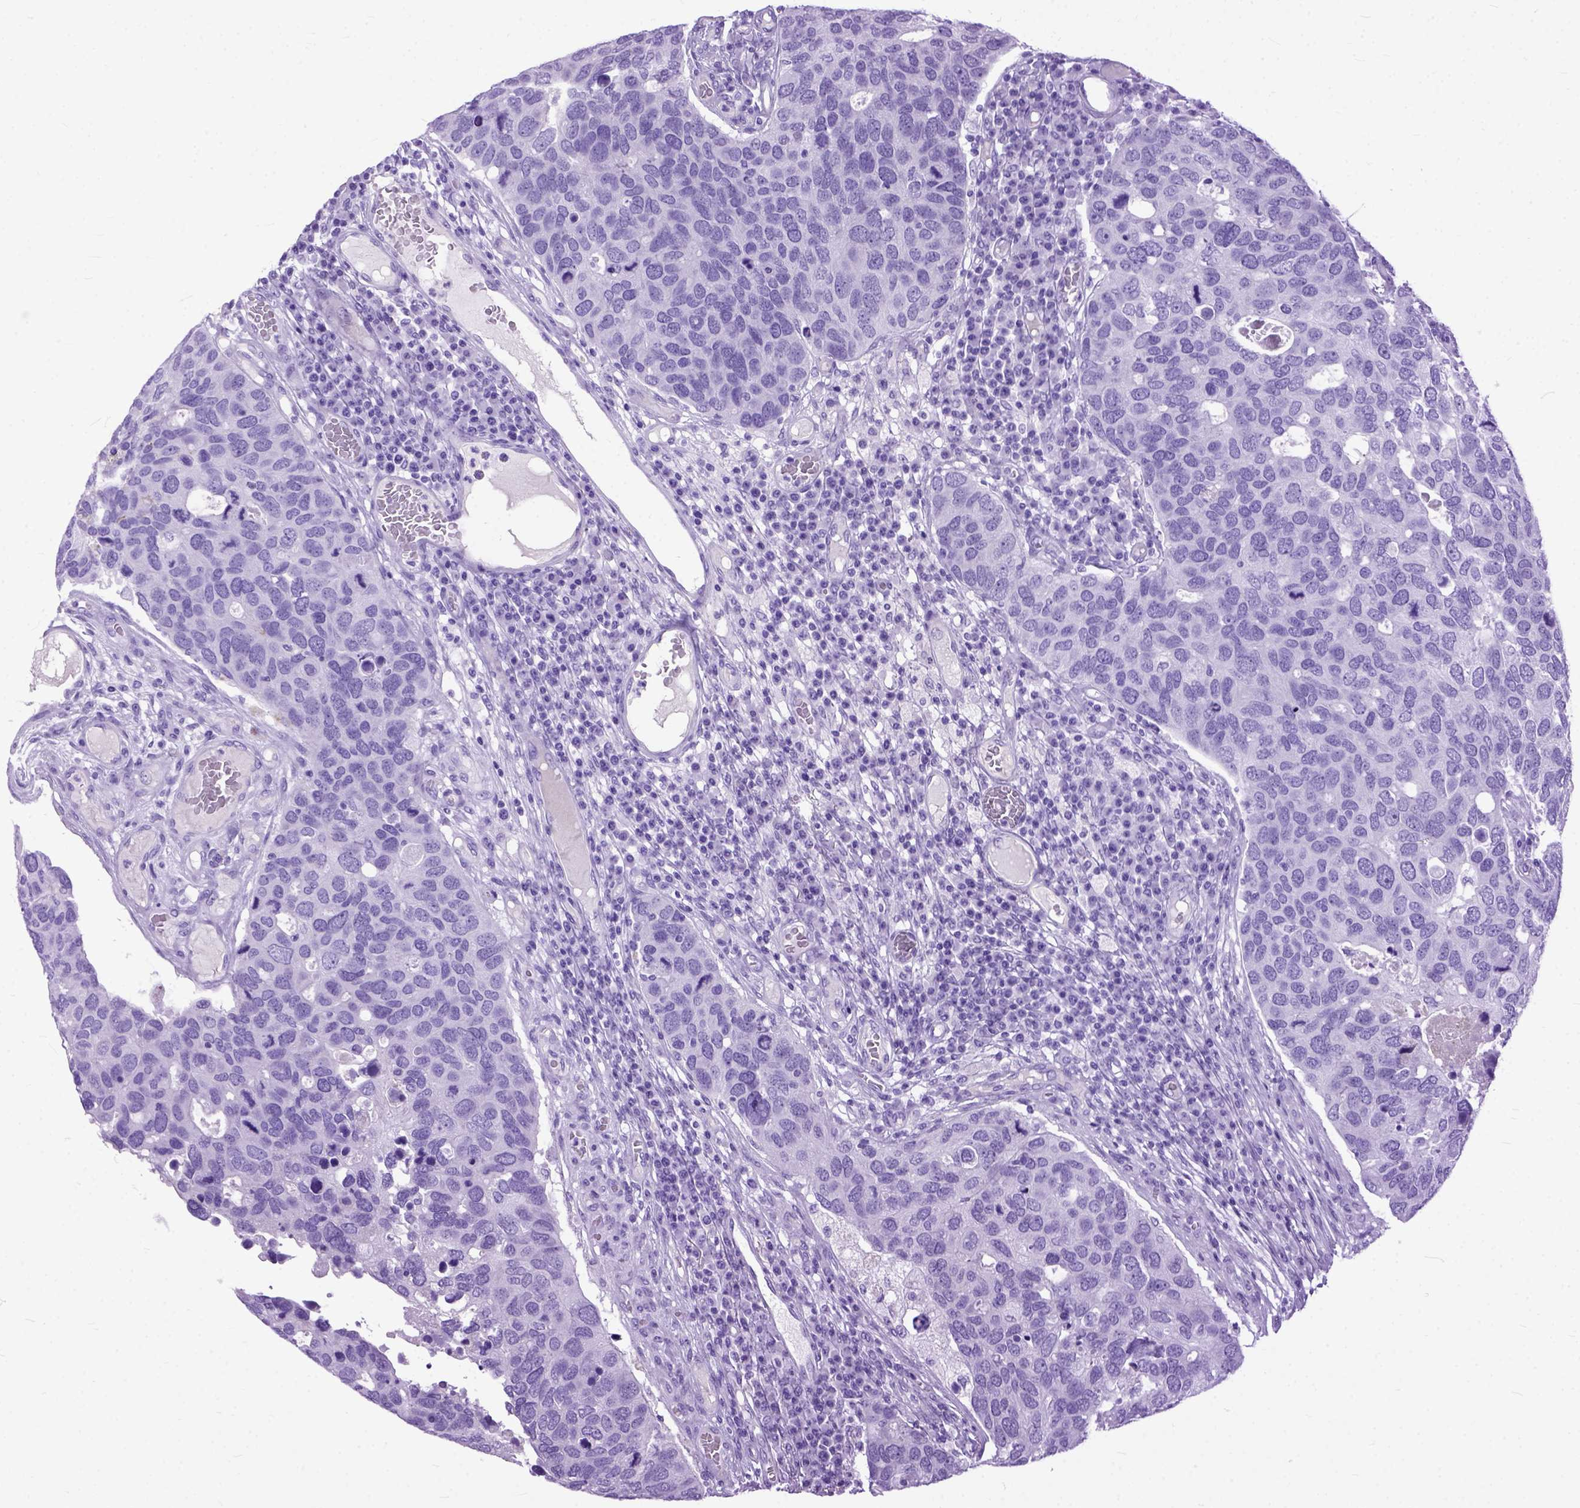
{"staining": {"intensity": "negative", "quantity": "none", "location": "none"}, "tissue": "breast cancer", "cell_type": "Tumor cells", "image_type": "cancer", "snomed": [{"axis": "morphology", "description": "Duct carcinoma"}, {"axis": "topography", "description": "Breast"}], "caption": "Immunohistochemical staining of human breast cancer (invasive ductal carcinoma) shows no significant expression in tumor cells.", "gene": "GNGT1", "patient": {"sex": "female", "age": 83}}